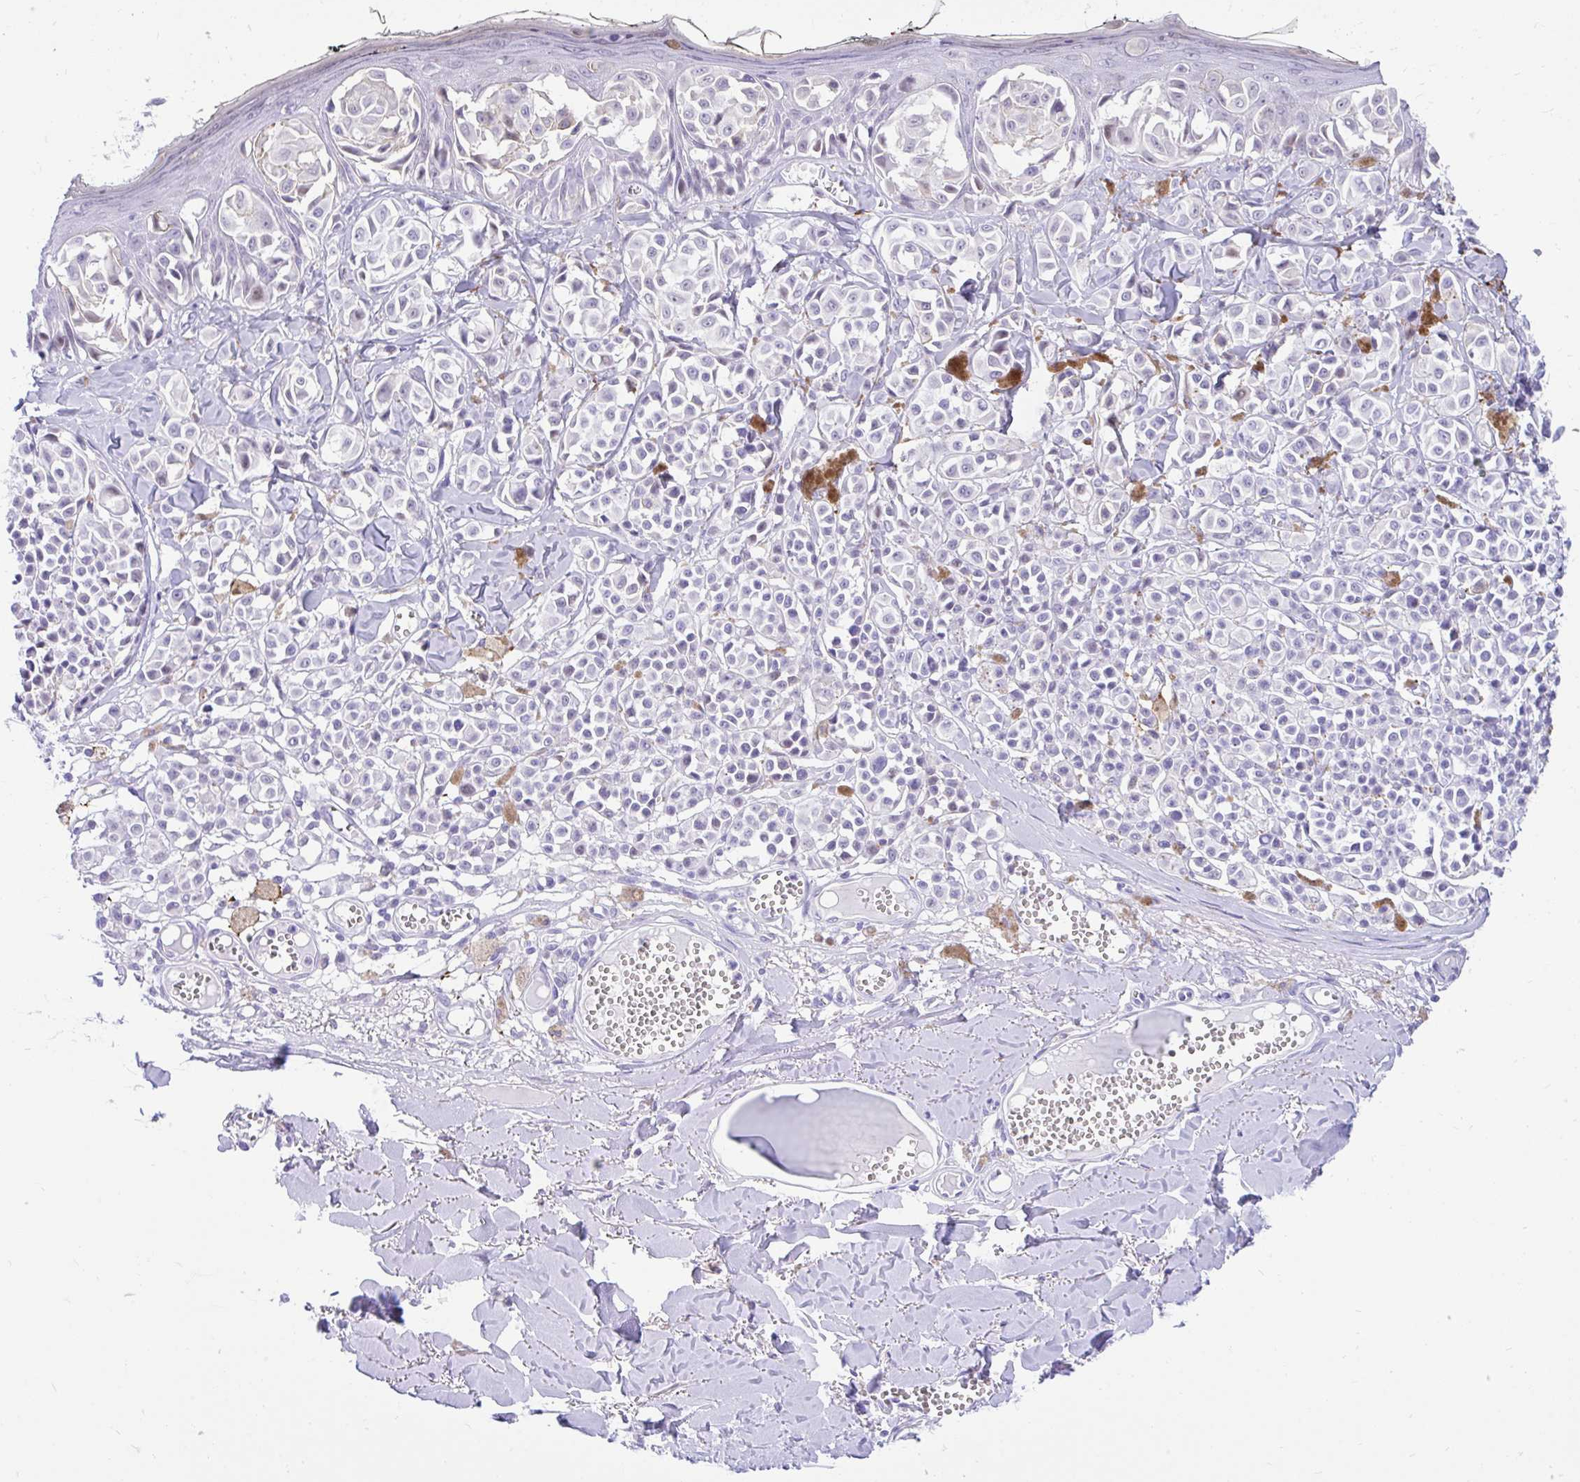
{"staining": {"intensity": "negative", "quantity": "none", "location": "none"}, "tissue": "melanoma", "cell_type": "Tumor cells", "image_type": "cancer", "snomed": [{"axis": "morphology", "description": "Malignant melanoma, NOS"}, {"axis": "topography", "description": "Skin"}], "caption": "Human malignant melanoma stained for a protein using immunohistochemistry (IHC) shows no staining in tumor cells.", "gene": "GLB1L2", "patient": {"sex": "female", "age": 43}}